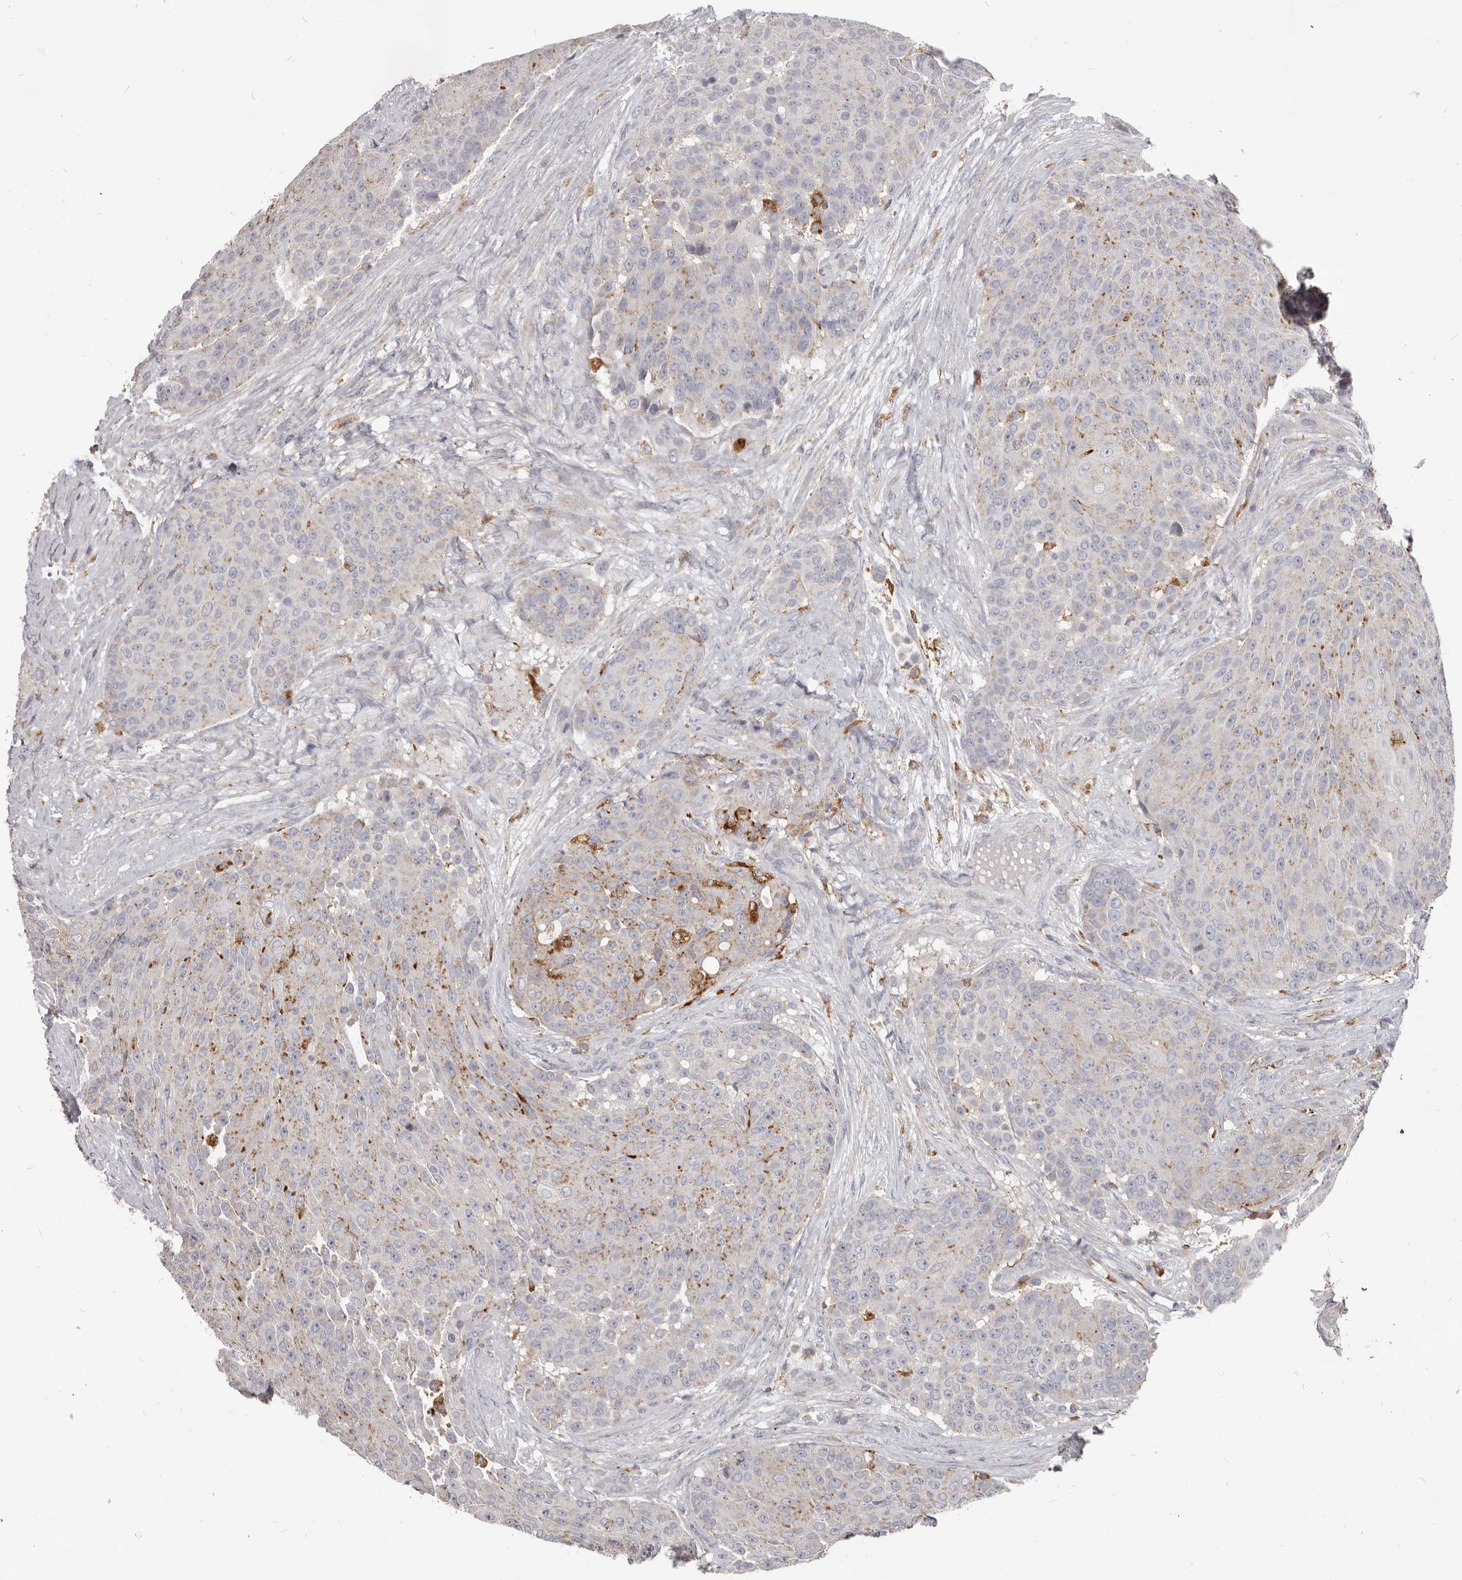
{"staining": {"intensity": "weak", "quantity": "25%-75%", "location": "cytoplasmic/membranous"}, "tissue": "urothelial cancer", "cell_type": "Tumor cells", "image_type": "cancer", "snomed": [{"axis": "morphology", "description": "Urothelial carcinoma, High grade"}, {"axis": "topography", "description": "Urinary bladder"}], "caption": "High-power microscopy captured an immunohistochemistry (IHC) histopathology image of high-grade urothelial carcinoma, revealing weak cytoplasmic/membranous expression in about 25%-75% of tumor cells. (Stains: DAB (3,3'-diaminobenzidine) in brown, nuclei in blue, Microscopy: brightfield microscopy at high magnification).", "gene": "PI4K2A", "patient": {"sex": "female", "age": 63}}